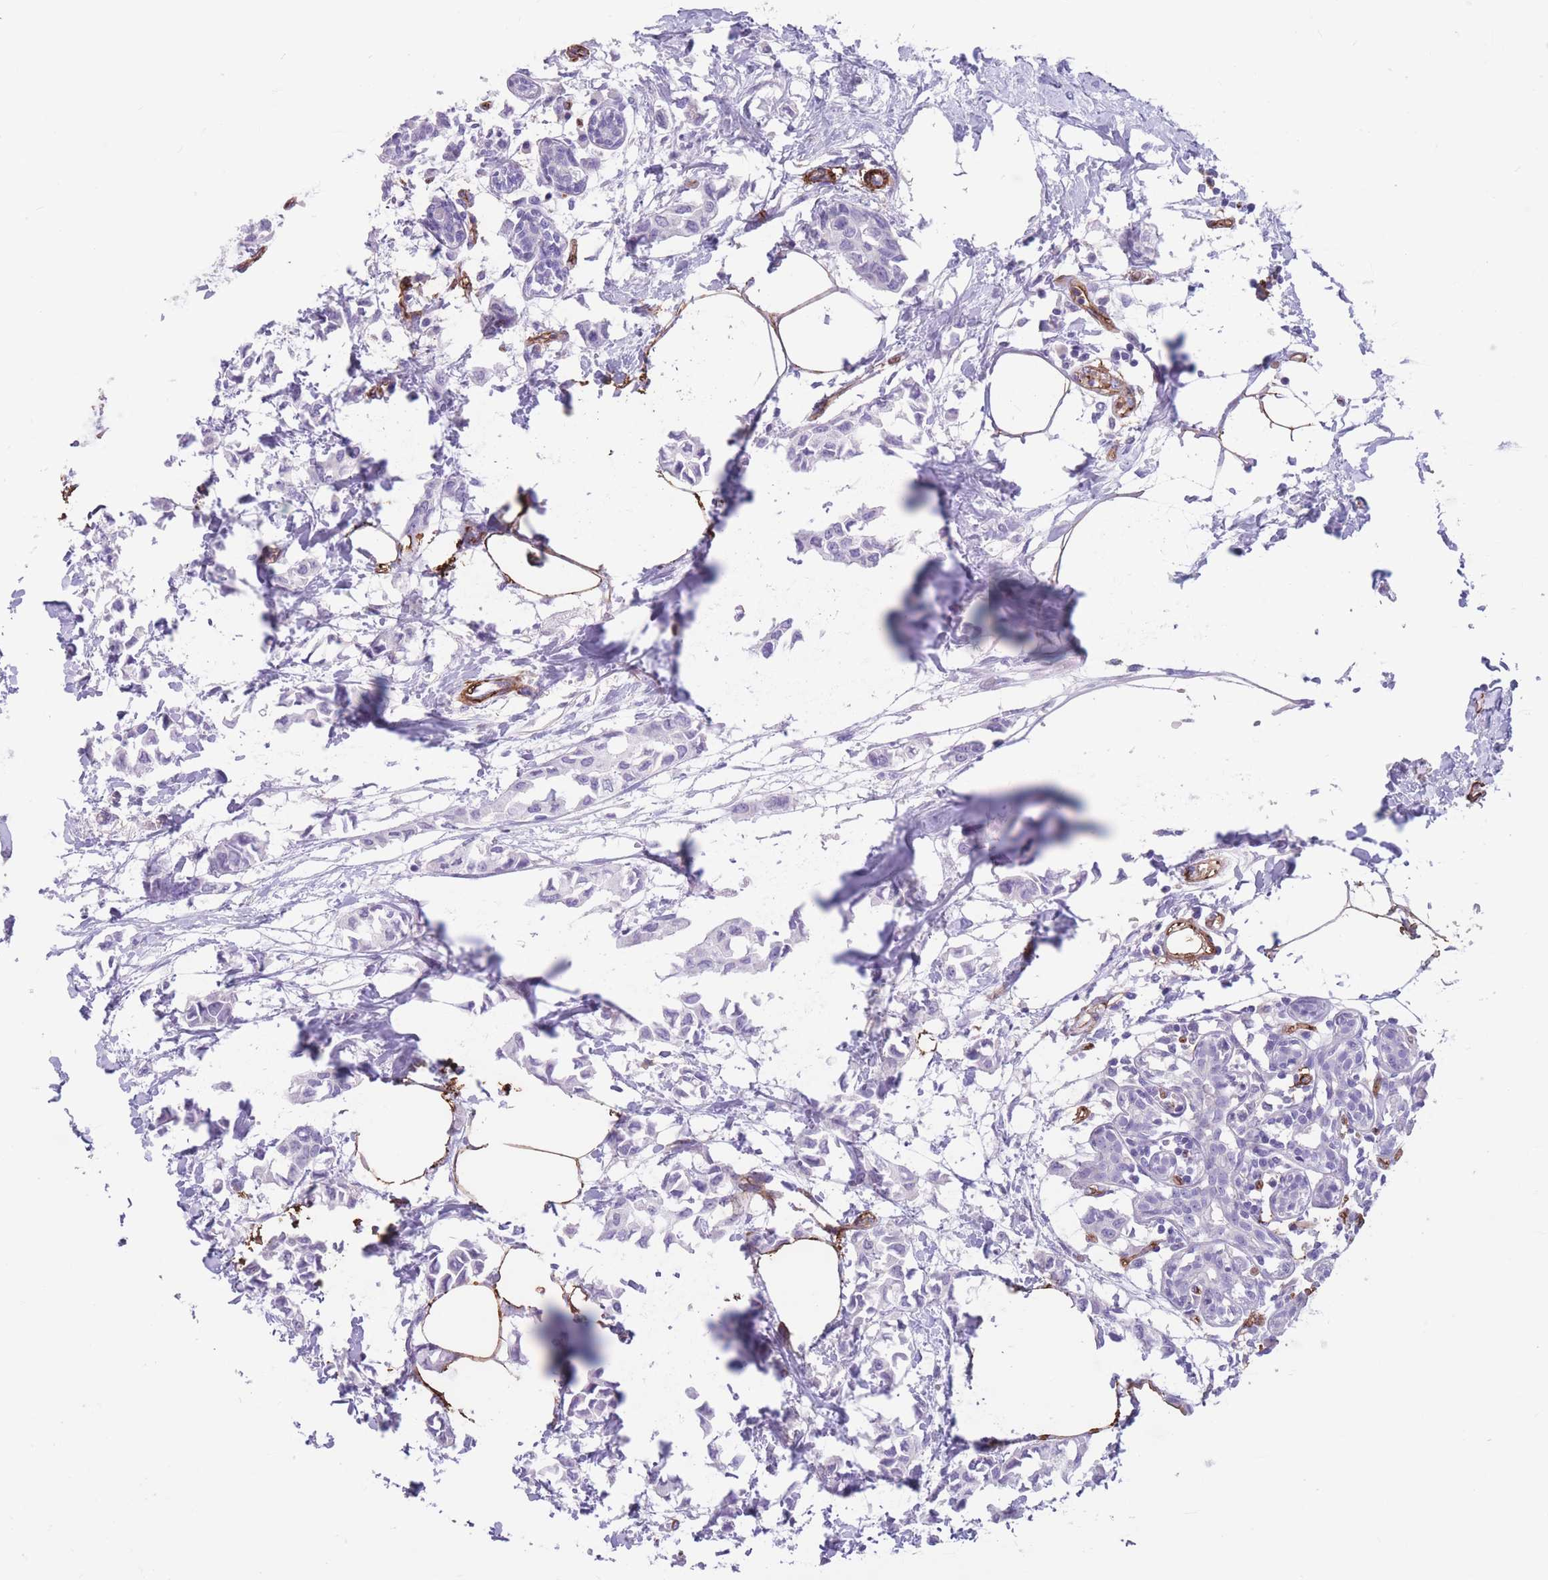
{"staining": {"intensity": "negative", "quantity": "none", "location": "none"}, "tissue": "breast cancer", "cell_type": "Tumor cells", "image_type": "cancer", "snomed": [{"axis": "morphology", "description": "Duct carcinoma"}, {"axis": "topography", "description": "Breast"}], "caption": "A photomicrograph of breast cancer stained for a protein exhibits no brown staining in tumor cells.", "gene": "DPYD", "patient": {"sex": "female", "age": 73}}